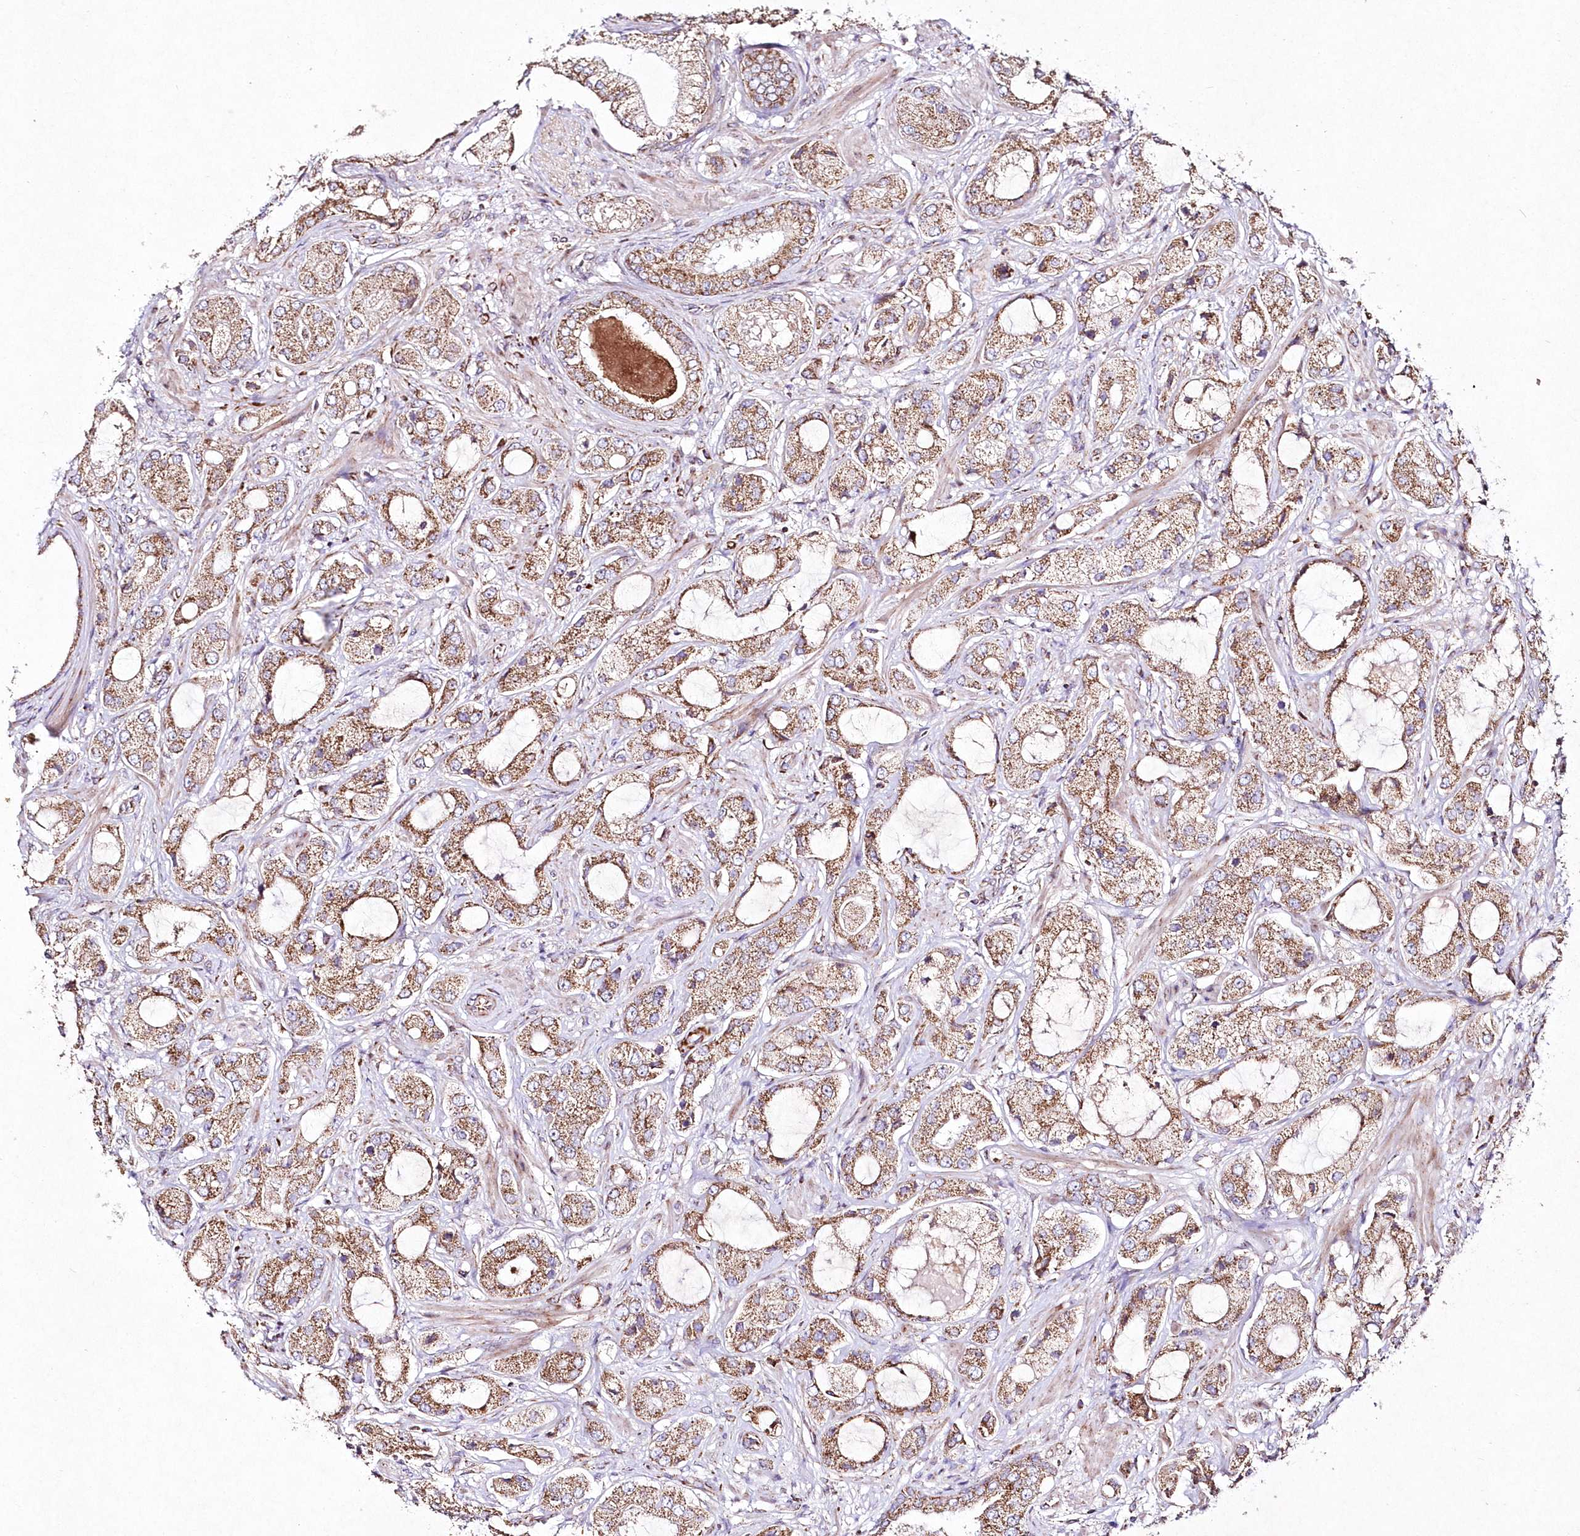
{"staining": {"intensity": "moderate", "quantity": ">75%", "location": "cytoplasmic/membranous"}, "tissue": "prostate cancer", "cell_type": "Tumor cells", "image_type": "cancer", "snomed": [{"axis": "morphology", "description": "Normal tissue, NOS"}, {"axis": "morphology", "description": "Adenocarcinoma, High grade"}, {"axis": "topography", "description": "Prostate"}, {"axis": "topography", "description": "Peripheral nerve tissue"}], "caption": "High-grade adenocarcinoma (prostate) stained with DAB (3,3'-diaminobenzidine) IHC reveals medium levels of moderate cytoplasmic/membranous positivity in about >75% of tumor cells.", "gene": "DNA2", "patient": {"sex": "male", "age": 59}}